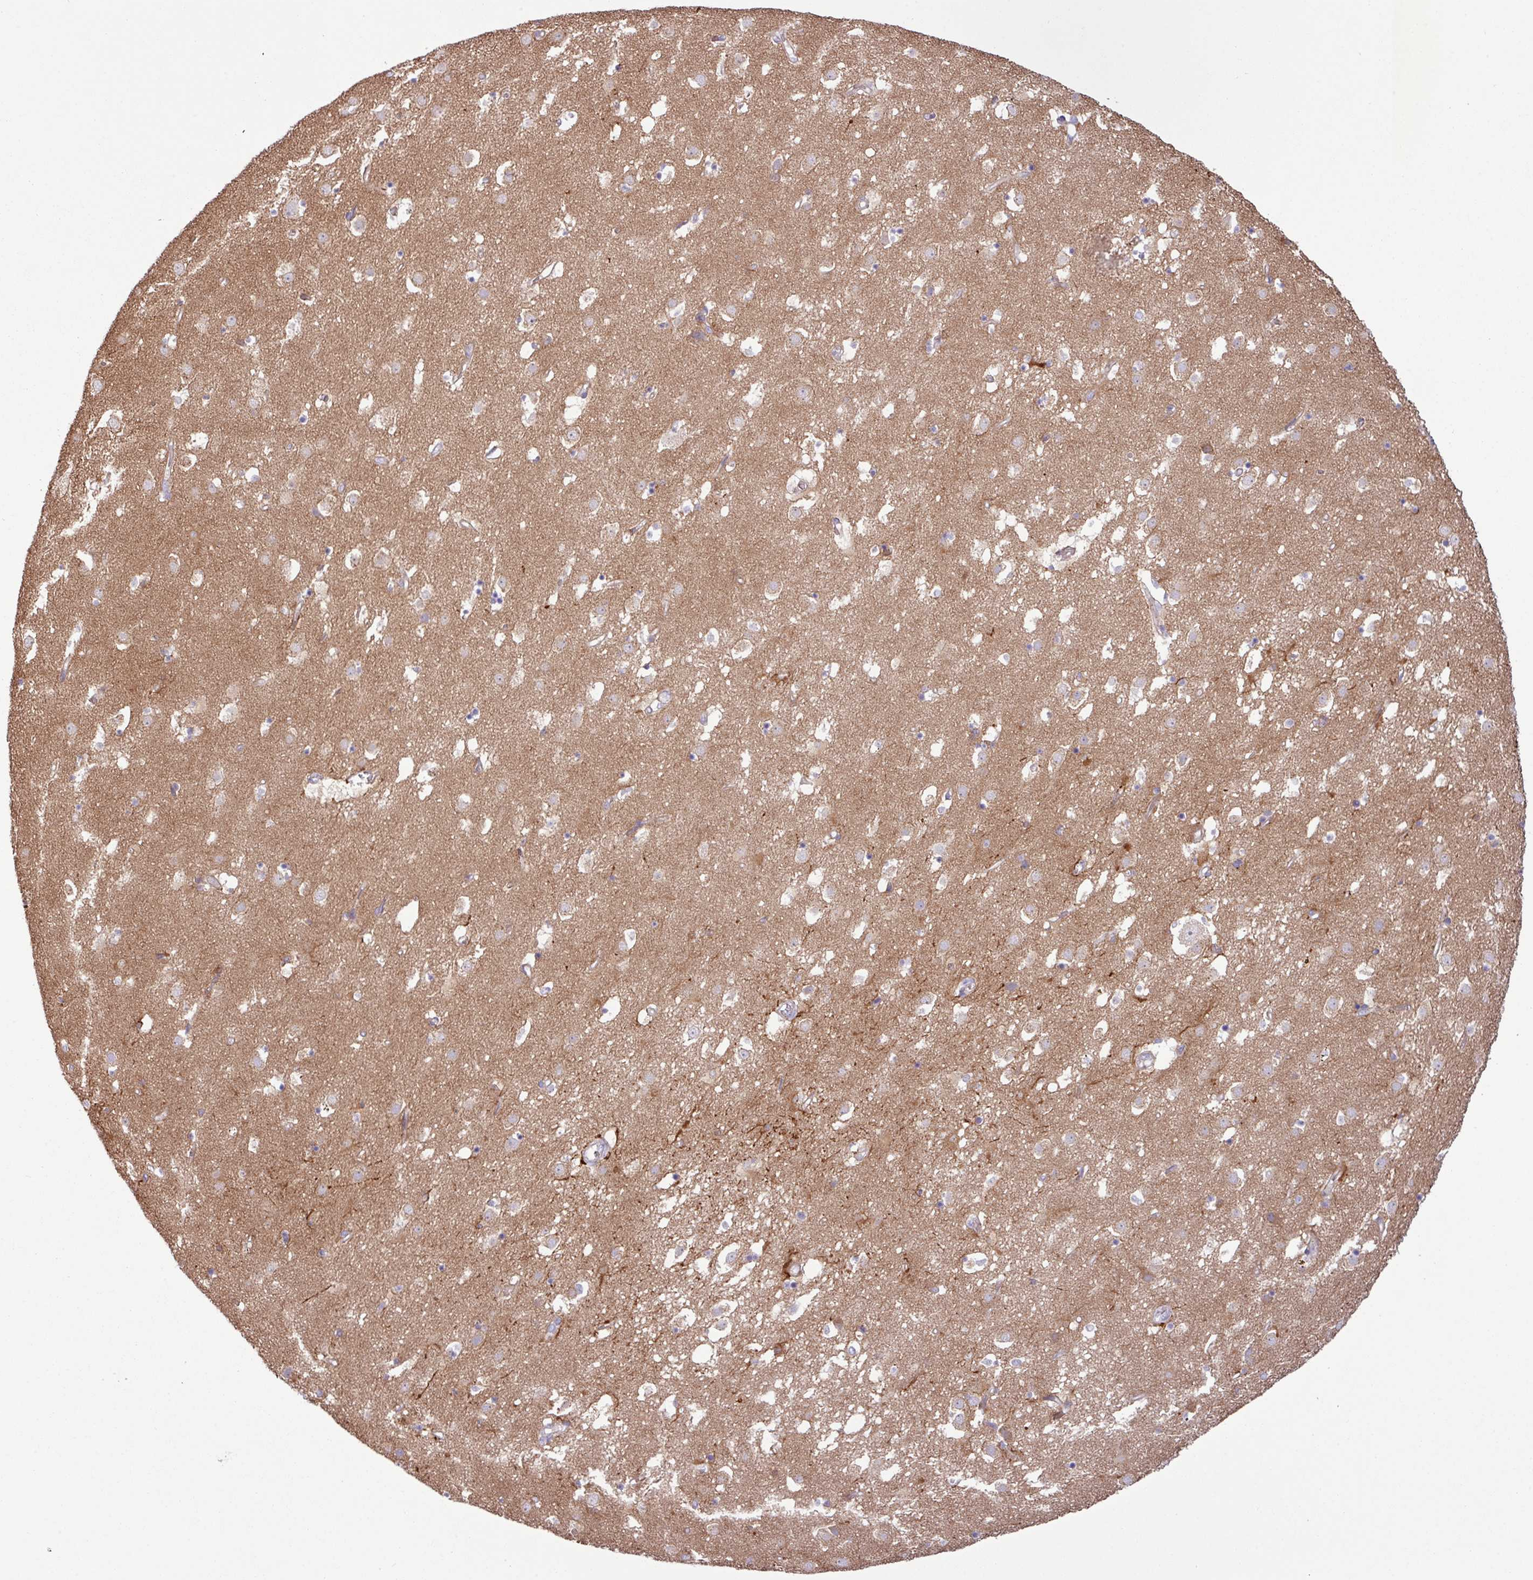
{"staining": {"intensity": "weak", "quantity": "<25%", "location": "cytoplasmic/membranous"}, "tissue": "caudate", "cell_type": "Glial cells", "image_type": "normal", "snomed": [{"axis": "morphology", "description": "Normal tissue, NOS"}, {"axis": "topography", "description": "Lateral ventricle wall"}], "caption": "Human caudate stained for a protein using immunohistochemistry (IHC) shows no staining in glial cells.", "gene": "RAB19", "patient": {"sex": "male", "age": 58}}